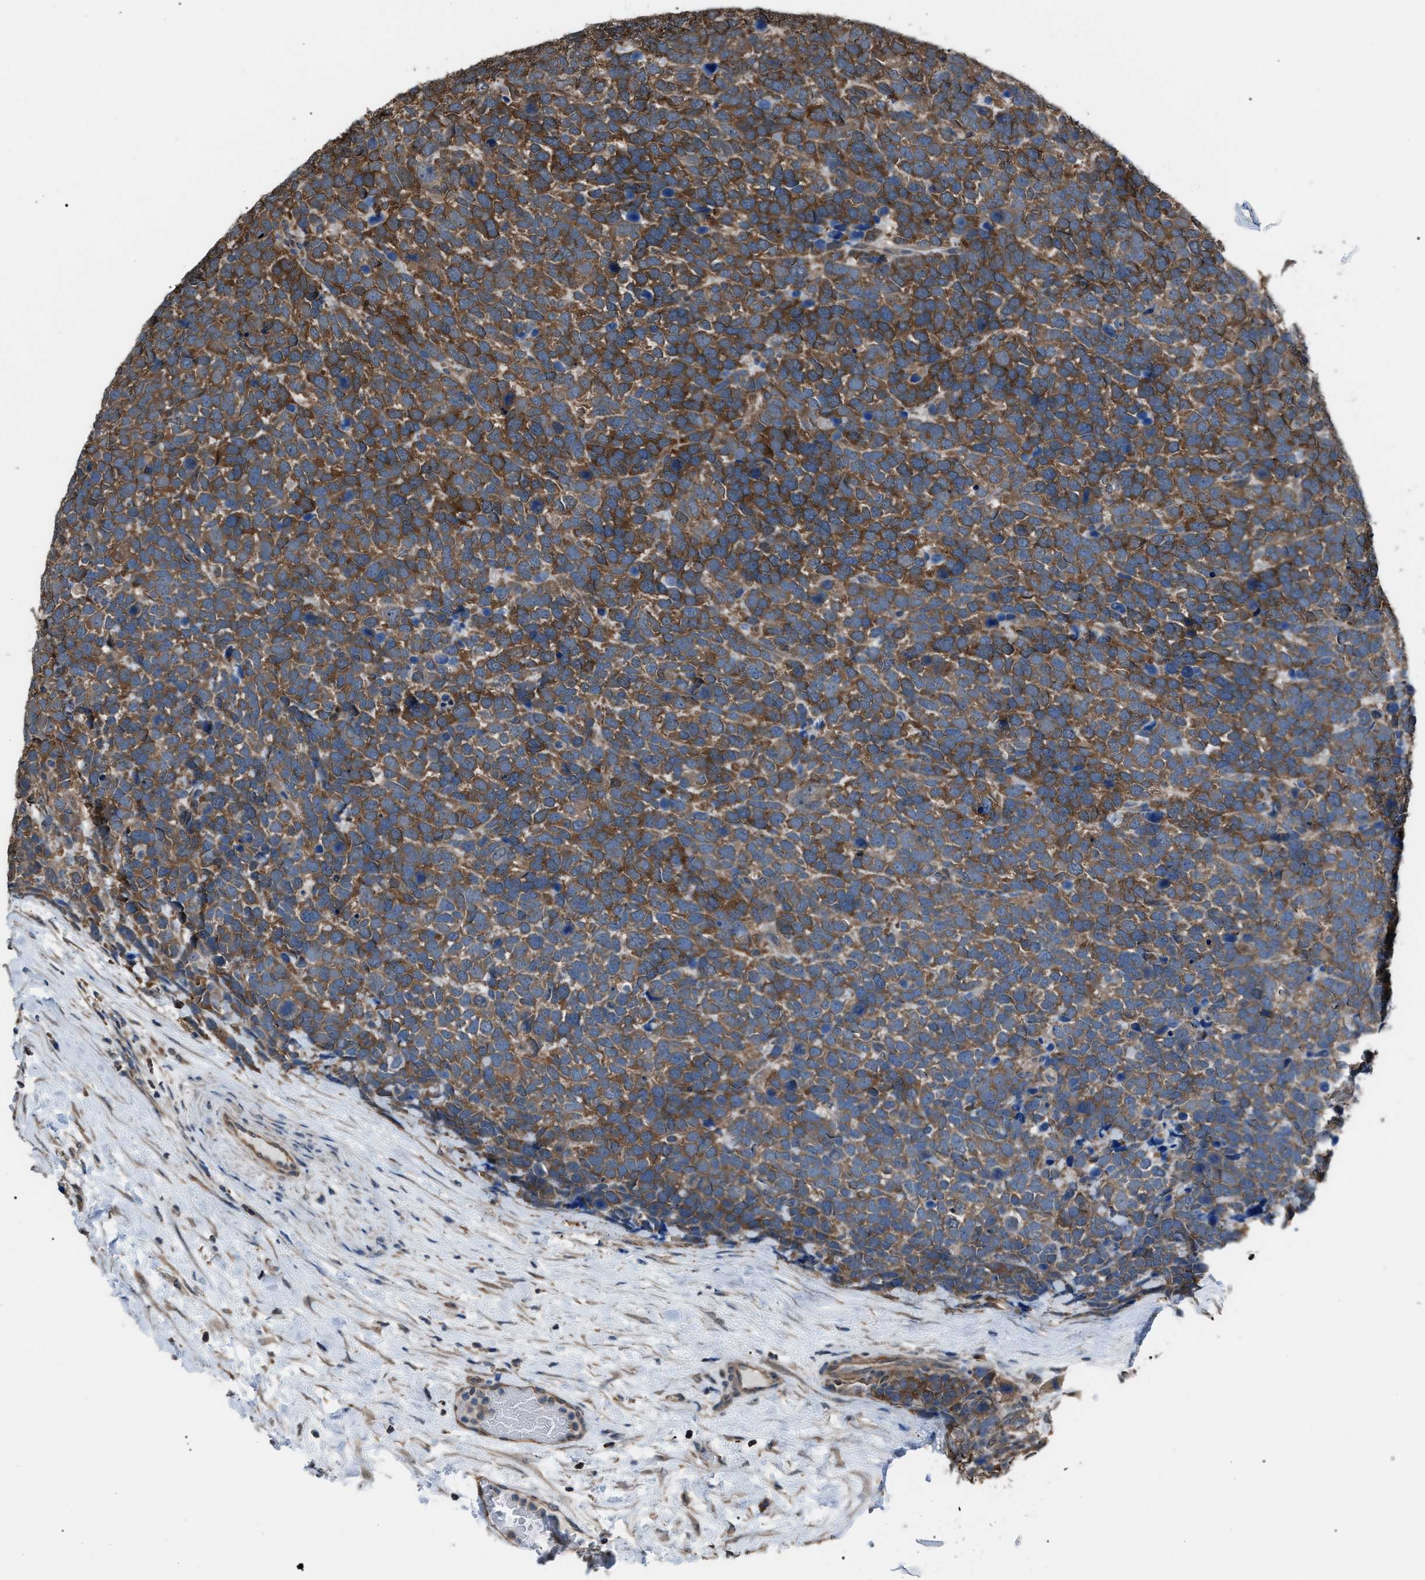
{"staining": {"intensity": "moderate", "quantity": ">75%", "location": "cytoplasmic/membranous"}, "tissue": "urothelial cancer", "cell_type": "Tumor cells", "image_type": "cancer", "snomed": [{"axis": "morphology", "description": "Urothelial carcinoma, High grade"}, {"axis": "topography", "description": "Urinary bladder"}], "caption": "Immunohistochemical staining of human high-grade urothelial carcinoma shows medium levels of moderate cytoplasmic/membranous positivity in approximately >75% of tumor cells.", "gene": "PDCD5", "patient": {"sex": "female", "age": 82}}